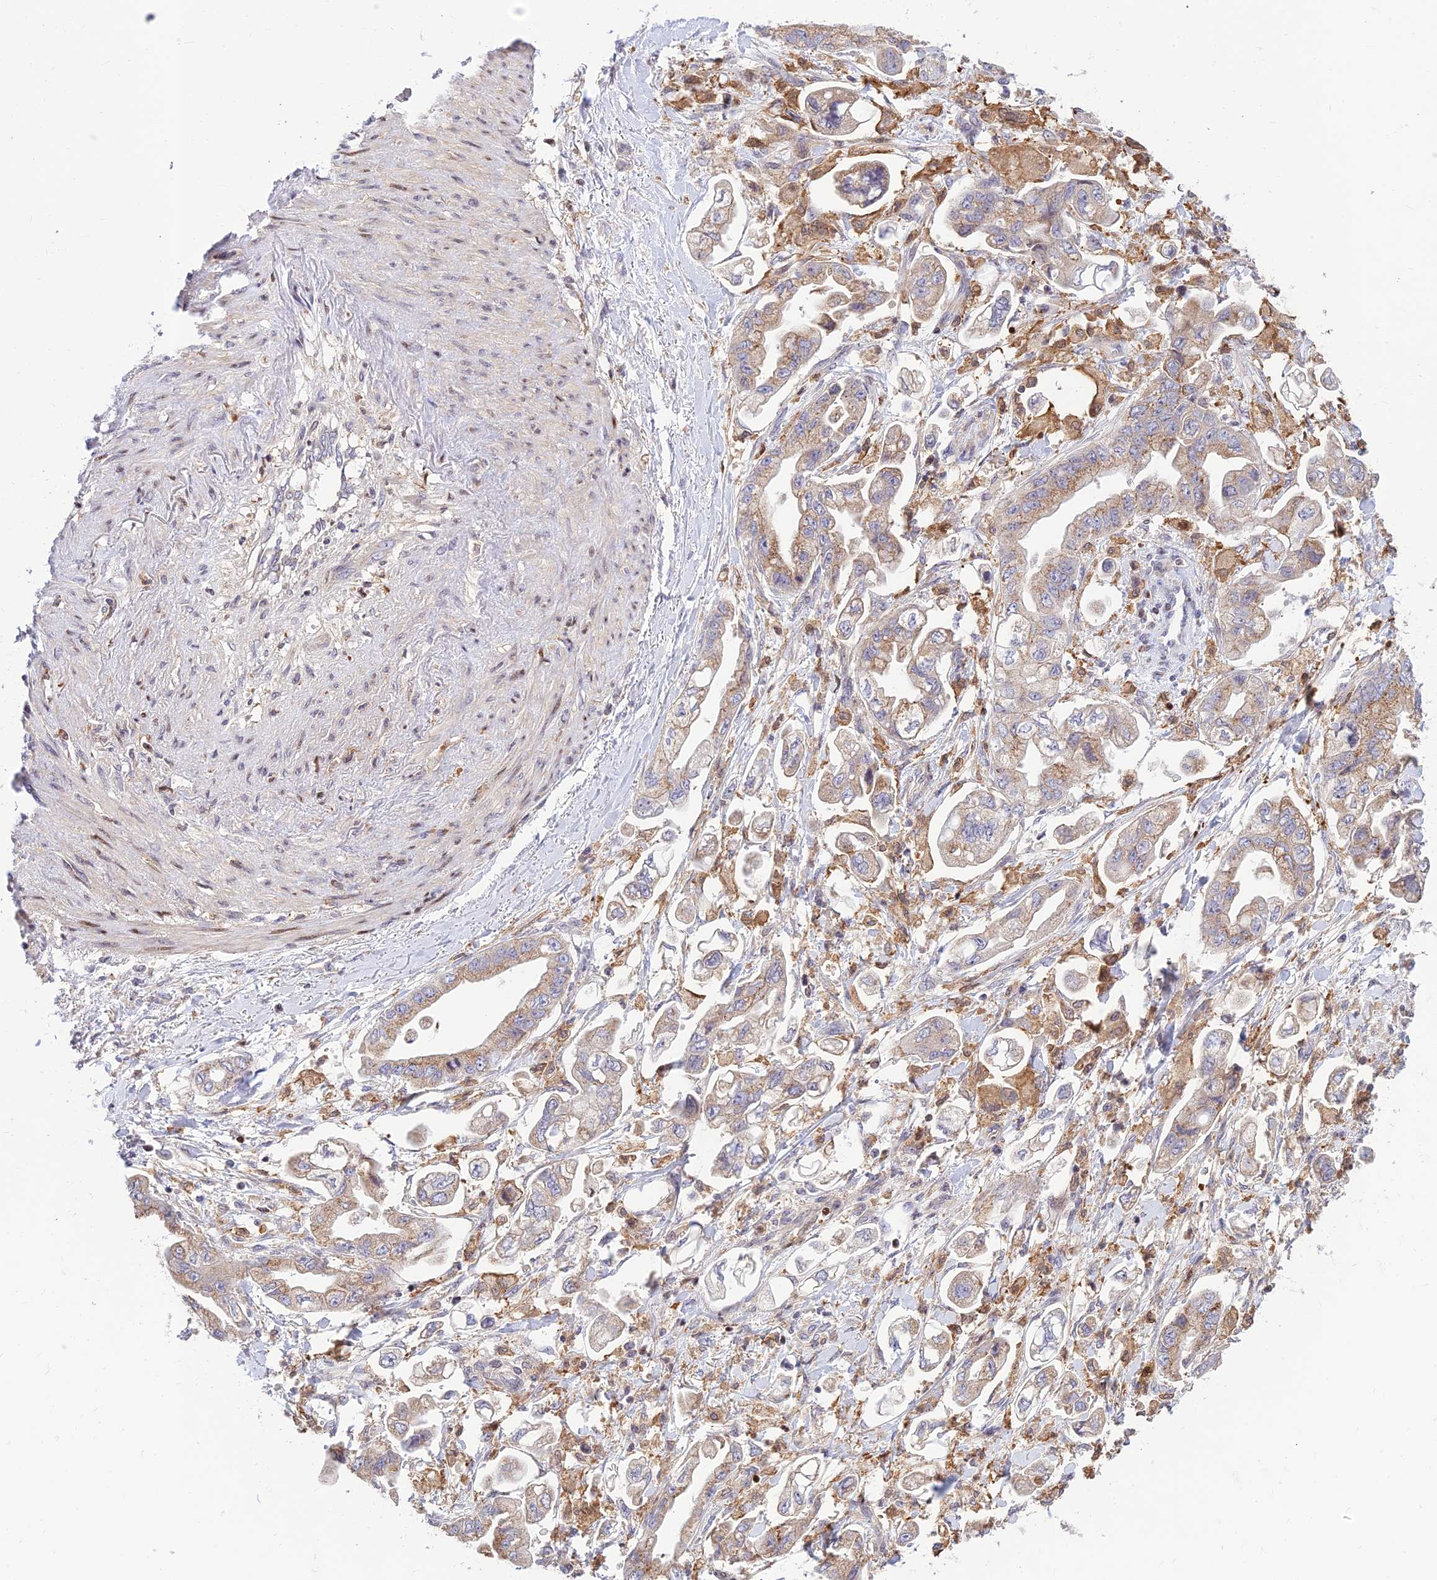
{"staining": {"intensity": "moderate", "quantity": "25%-75%", "location": "cytoplasmic/membranous"}, "tissue": "stomach cancer", "cell_type": "Tumor cells", "image_type": "cancer", "snomed": [{"axis": "morphology", "description": "Adenocarcinoma, NOS"}, {"axis": "topography", "description": "Stomach"}], "caption": "Protein expression analysis of human stomach cancer reveals moderate cytoplasmic/membranous staining in approximately 25%-75% of tumor cells. The staining is performed using DAB (3,3'-diaminobenzidine) brown chromogen to label protein expression. The nuclei are counter-stained blue using hematoxylin.", "gene": "FAM186B", "patient": {"sex": "male", "age": 62}}